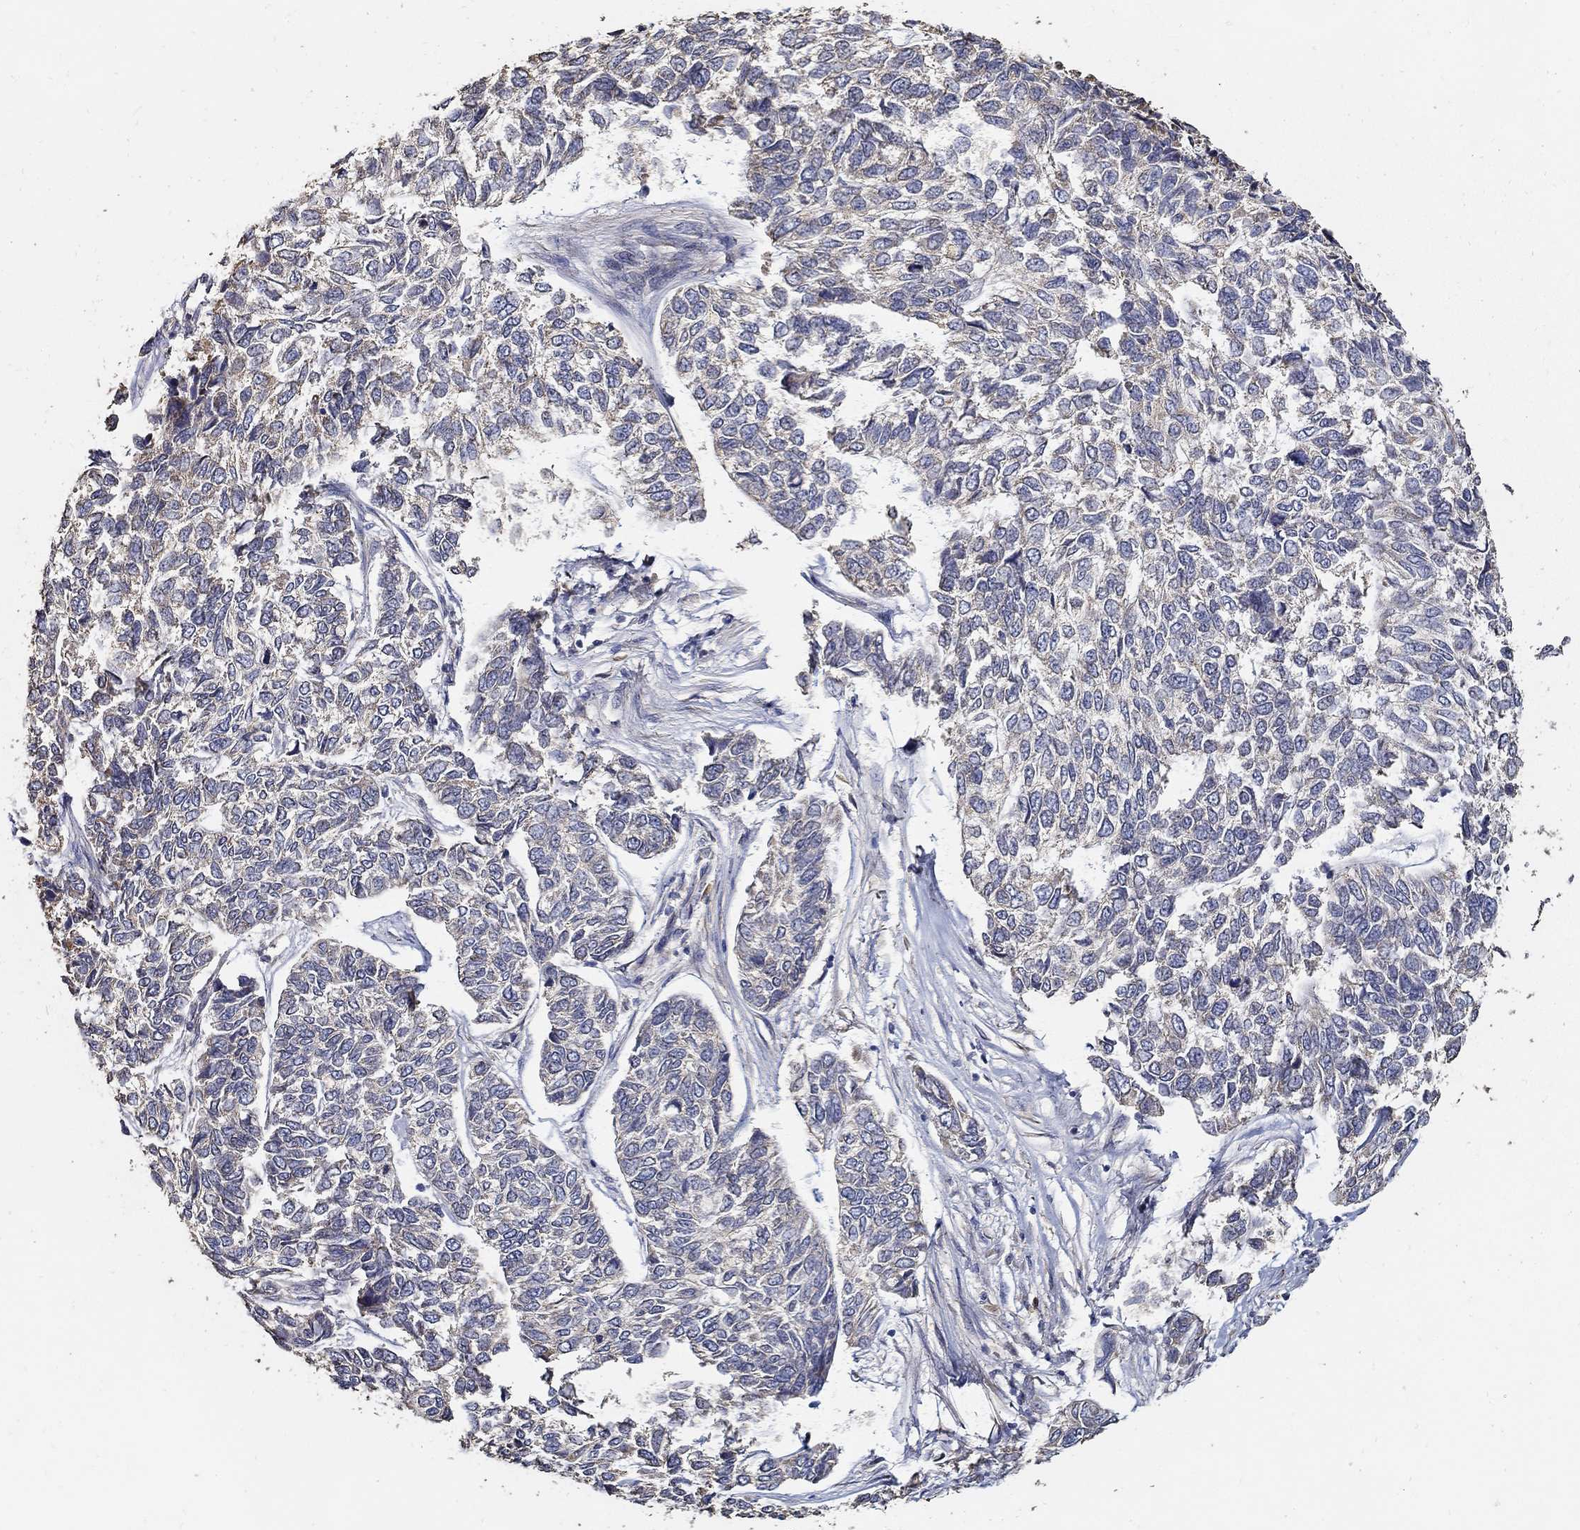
{"staining": {"intensity": "negative", "quantity": "none", "location": "none"}, "tissue": "skin cancer", "cell_type": "Tumor cells", "image_type": "cancer", "snomed": [{"axis": "morphology", "description": "Basal cell carcinoma"}, {"axis": "topography", "description": "Skin"}], "caption": "A high-resolution micrograph shows immunohistochemistry (IHC) staining of skin basal cell carcinoma, which demonstrates no significant staining in tumor cells.", "gene": "EMILIN3", "patient": {"sex": "female", "age": 65}}